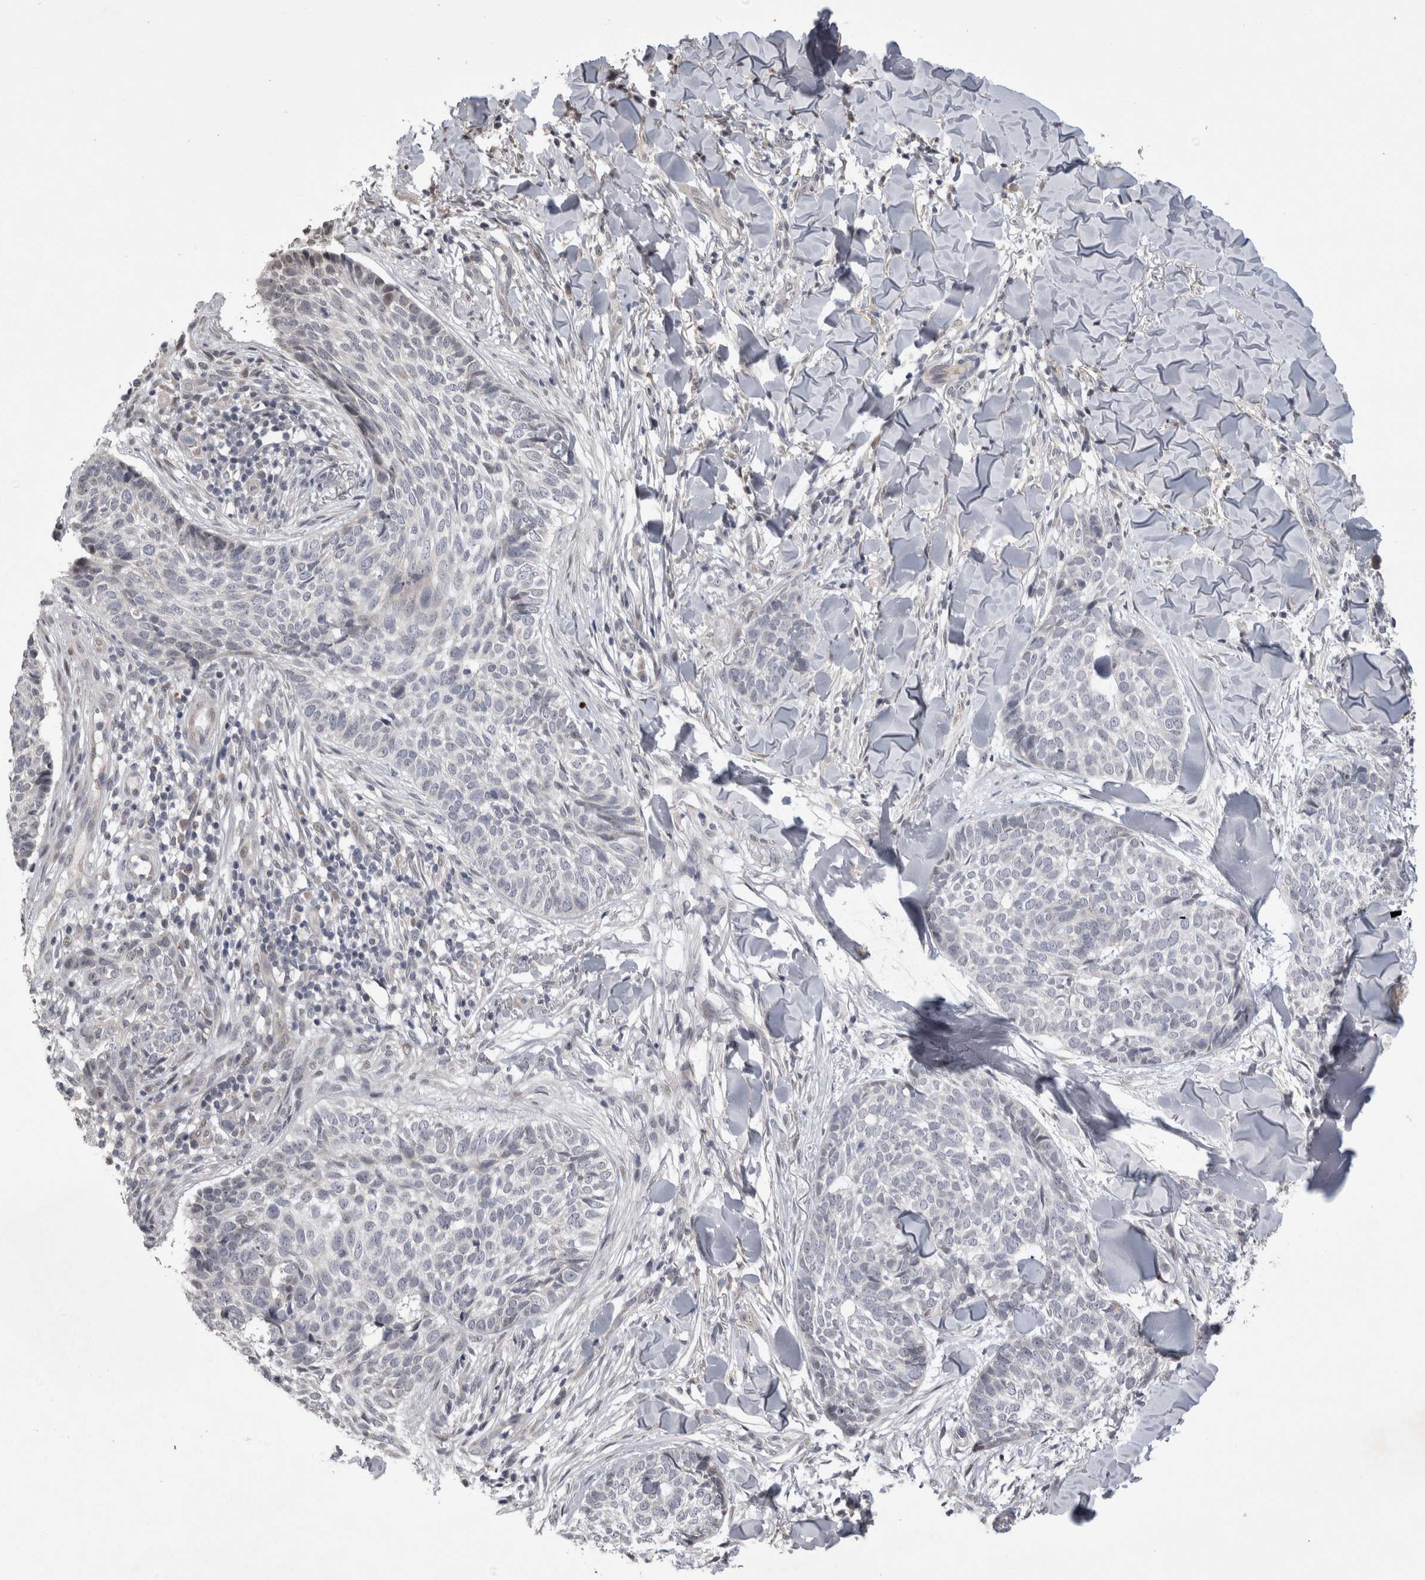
{"staining": {"intensity": "negative", "quantity": "none", "location": "none"}, "tissue": "skin cancer", "cell_type": "Tumor cells", "image_type": "cancer", "snomed": [{"axis": "morphology", "description": "Normal tissue, NOS"}, {"axis": "morphology", "description": "Basal cell carcinoma"}, {"axis": "topography", "description": "Skin"}], "caption": "Immunohistochemical staining of human skin cancer (basal cell carcinoma) shows no significant staining in tumor cells.", "gene": "IFI44", "patient": {"sex": "male", "age": 67}}